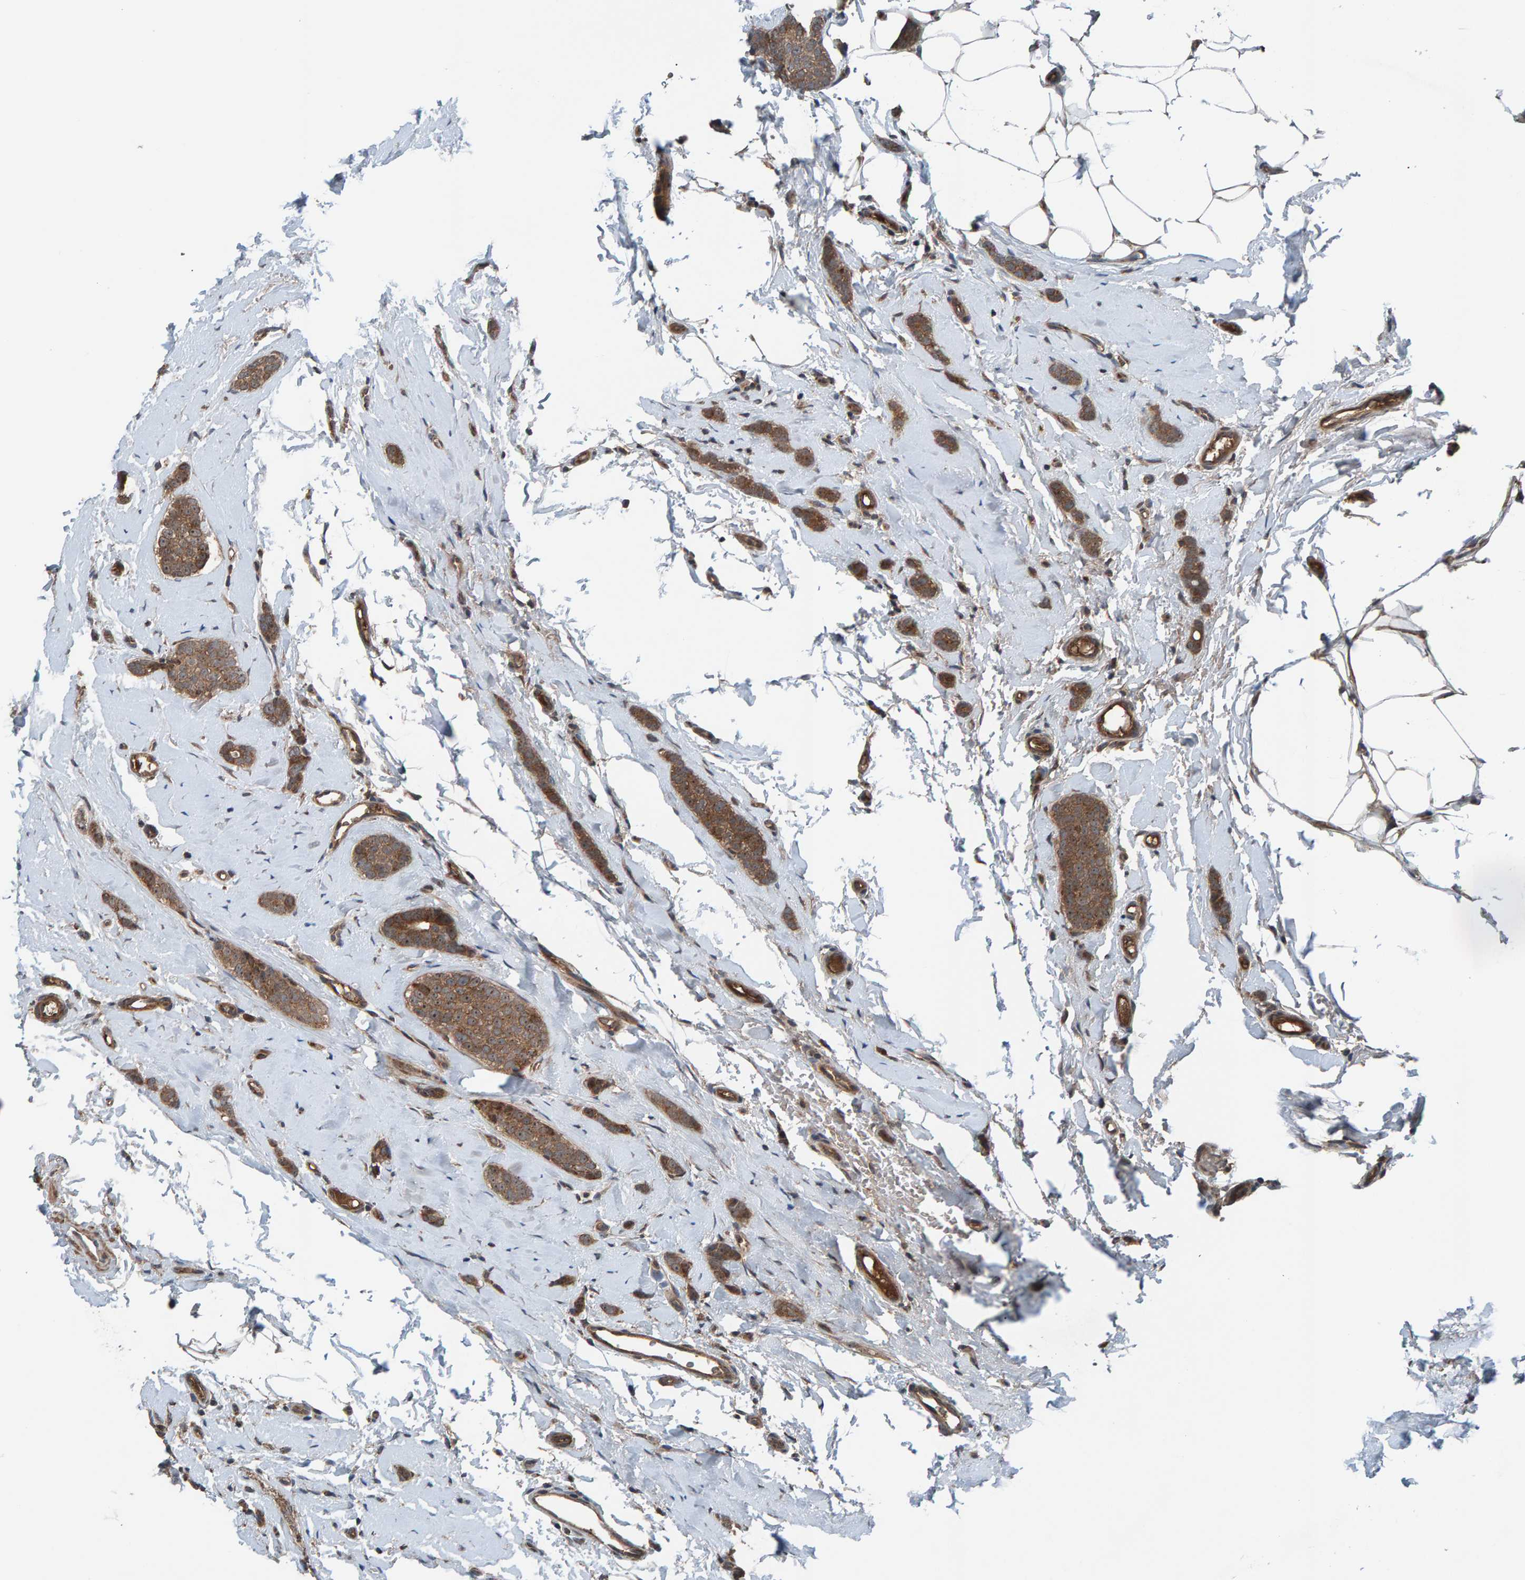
{"staining": {"intensity": "moderate", "quantity": ">75%", "location": "cytoplasmic/membranous"}, "tissue": "breast cancer", "cell_type": "Tumor cells", "image_type": "cancer", "snomed": [{"axis": "morphology", "description": "Lobular carcinoma"}, {"axis": "topography", "description": "Skin"}, {"axis": "topography", "description": "Breast"}], "caption": "DAB immunohistochemical staining of human breast cancer exhibits moderate cytoplasmic/membranous protein staining in about >75% of tumor cells.", "gene": "CUEDC1", "patient": {"sex": "female", "age": 46}}